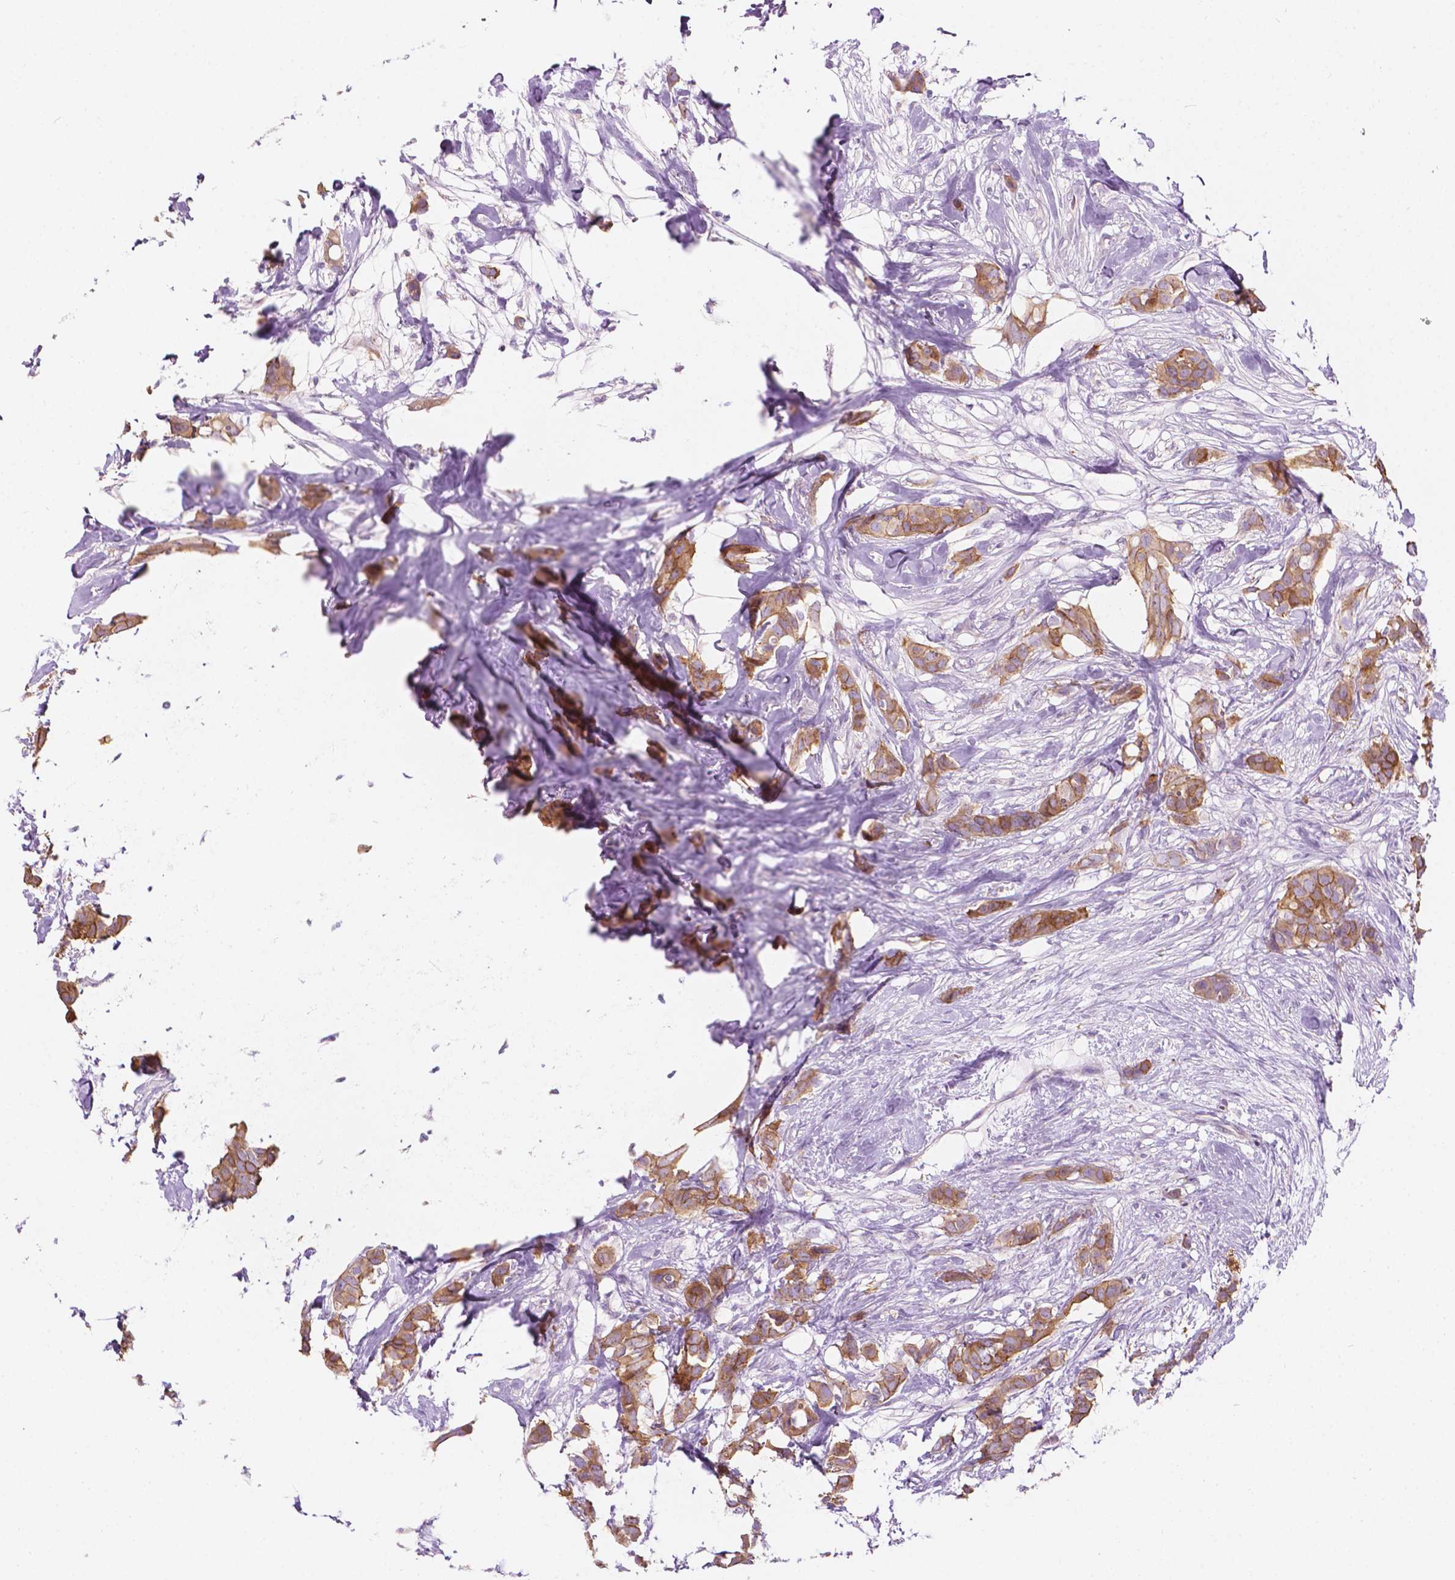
{"staining": {"intensity": "moderate", "quantity": ">75%", "location": "cytoplasmic/membranous"}, "tissue": "breast cancer", "cell_type": "Tumor cells", "image_type": "cancer", "snomed": [{"axis": "morphology", "description": "Duct carcinoma"}, {"axis": "topography", "description": "Breast"}], "caption": "Breast cancer stained with DAB immunohistochemistry (IHC) reveals medium levels of moderate cytoplasmic/membranous positivity in about >75% of tumor cells.", "gene": "NOS1AP", "patient": {"sex": "female", "age": 62}}